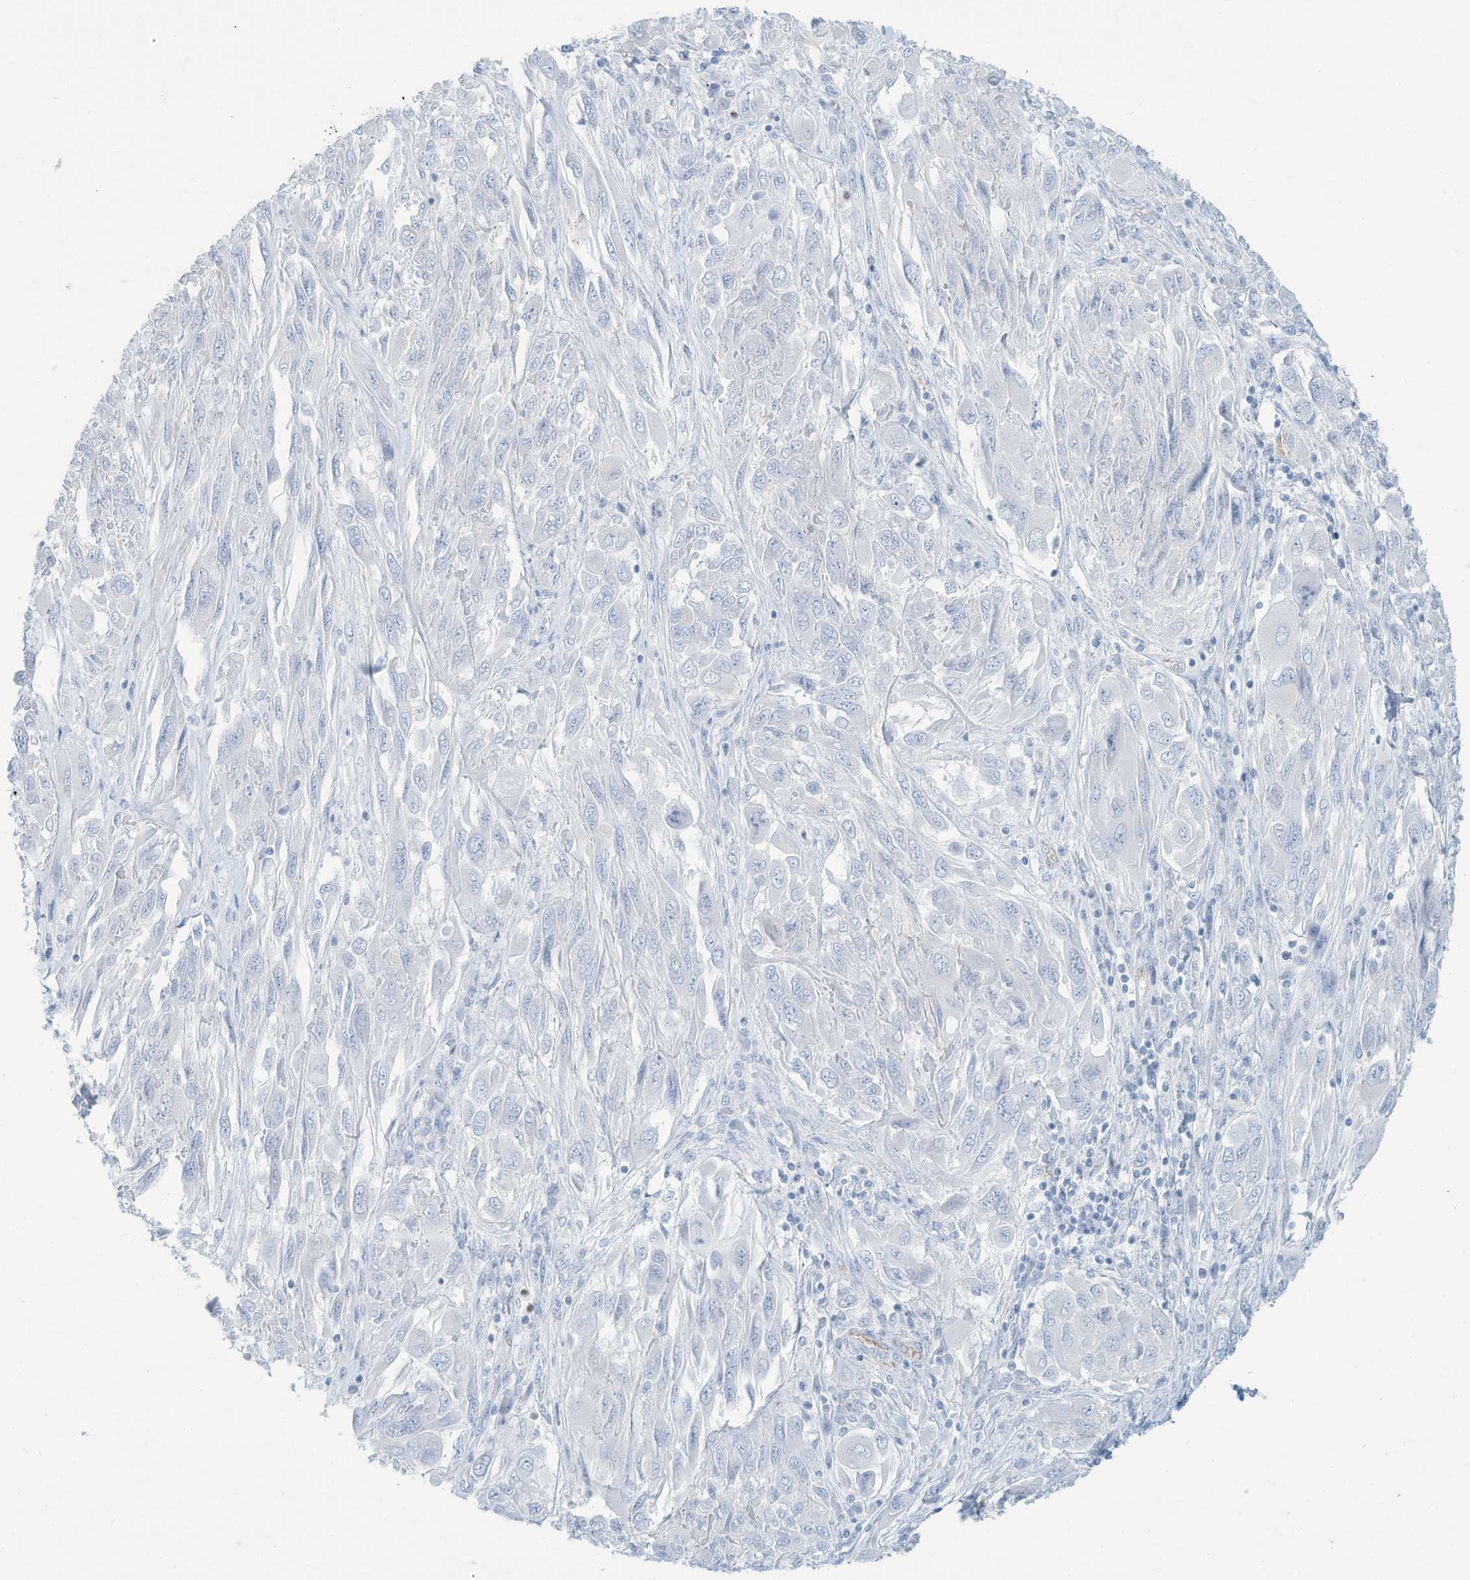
{"staining": {"intensity": "negative", "quantity": "none", "location": "none"}, "tissue": "melanoma", "cell_type": "Tumor cells", "image_type": "cancer", "snomed": [{"axis": "morphology", "description": "Malignant melanoma, NOS"}, {"axis": "topography", "description": "Skin"}], "caption": "Immunohistochemistry (IHC) of melanoma displays no staining in tumor cells.", "gene": "ERI2", "patient": {"sex": "female", "age": 91}}